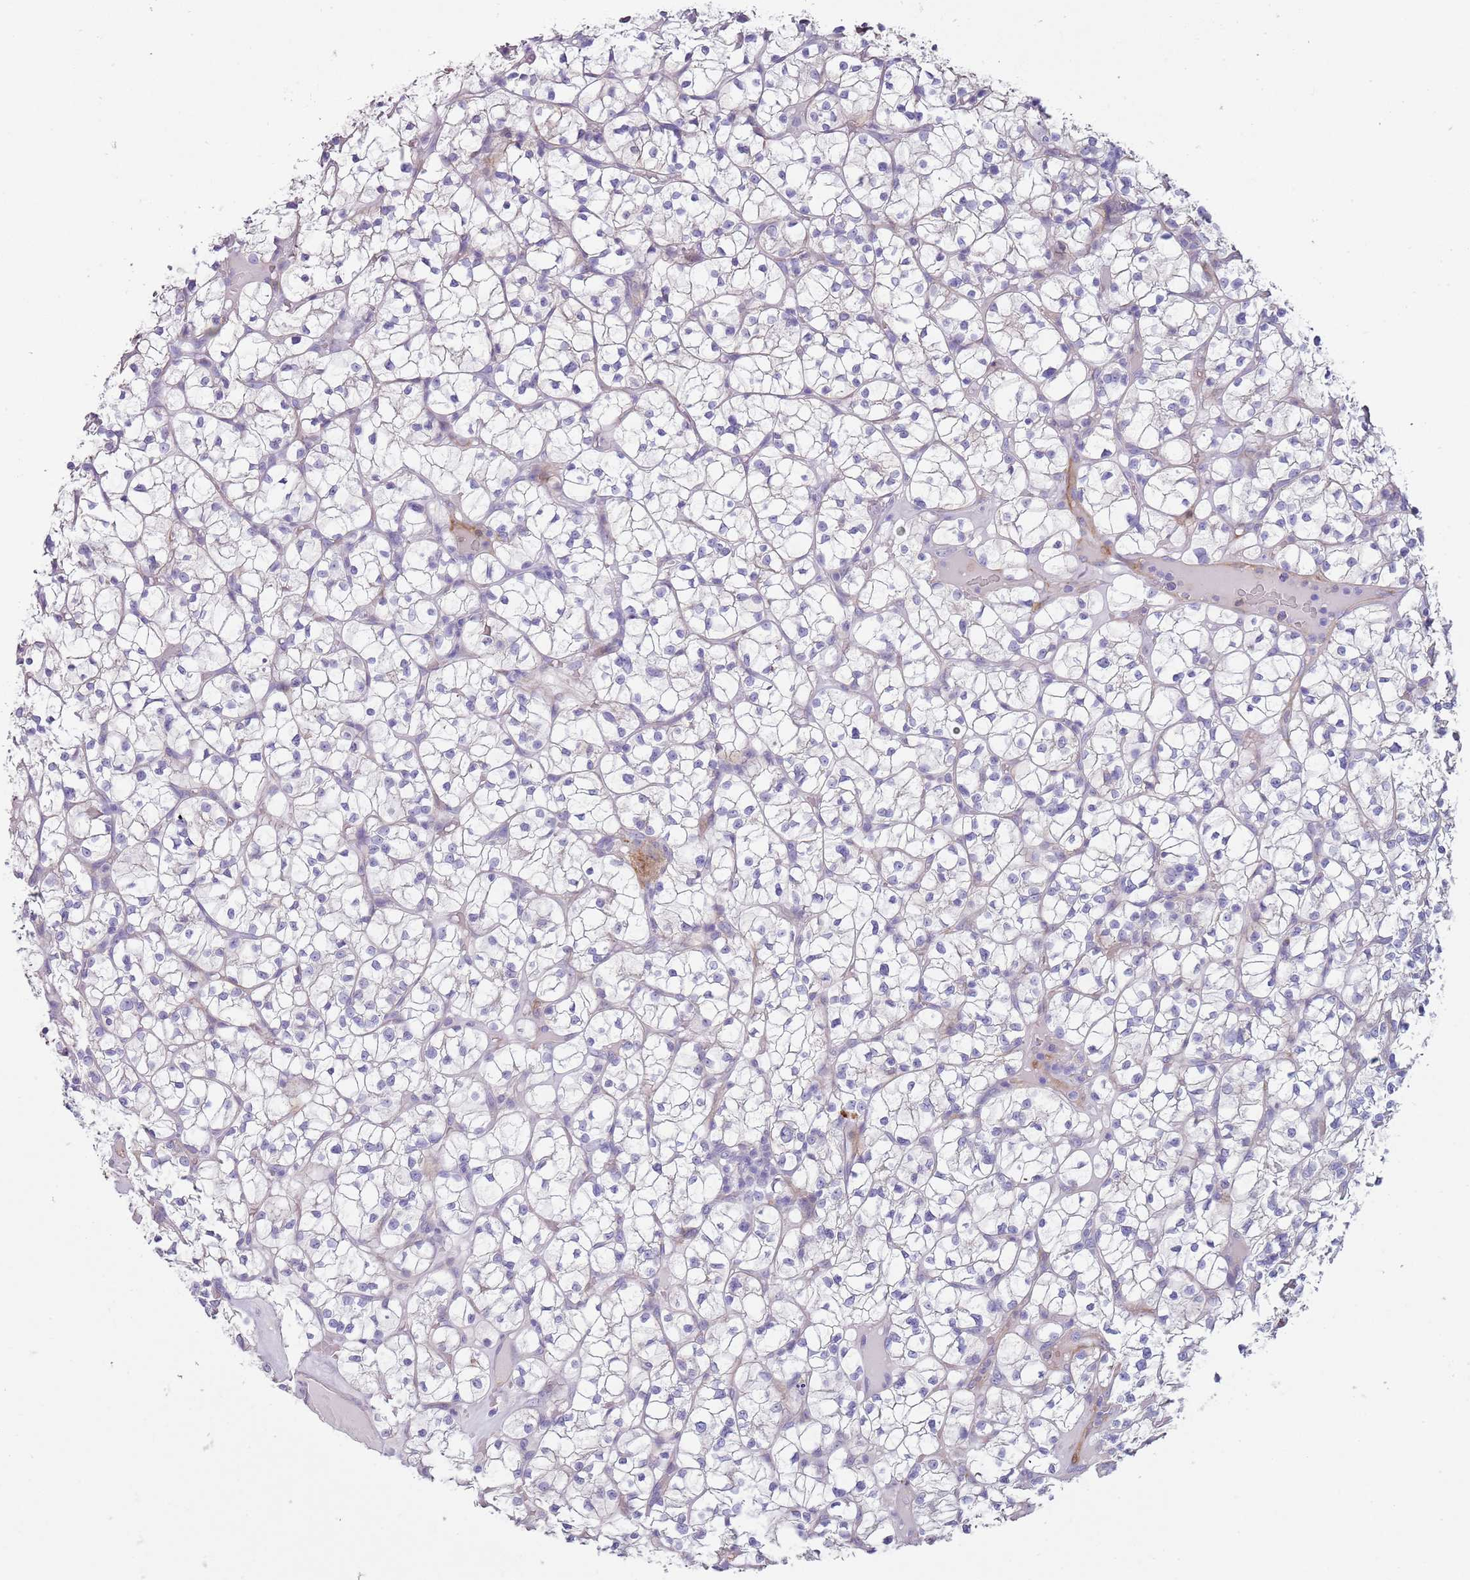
{"staining": {"intensity": "negative", "quantity": "none", "location": "none"}, "tissue": "renal cancer", "cell_type": "Tumor cells", "image_type": "cancer", "snomed": [{"axis": "morphology", "description": "Adenocarcinoma, NOS"}, {"axis": "topography", "description": "Kidney"}], "caption": "Photomicrograph shows no significant protein positivity in tumor cells of renal cancer.", "gene": "NBPF3", "patient": {"sex": "female", "age": 64}}